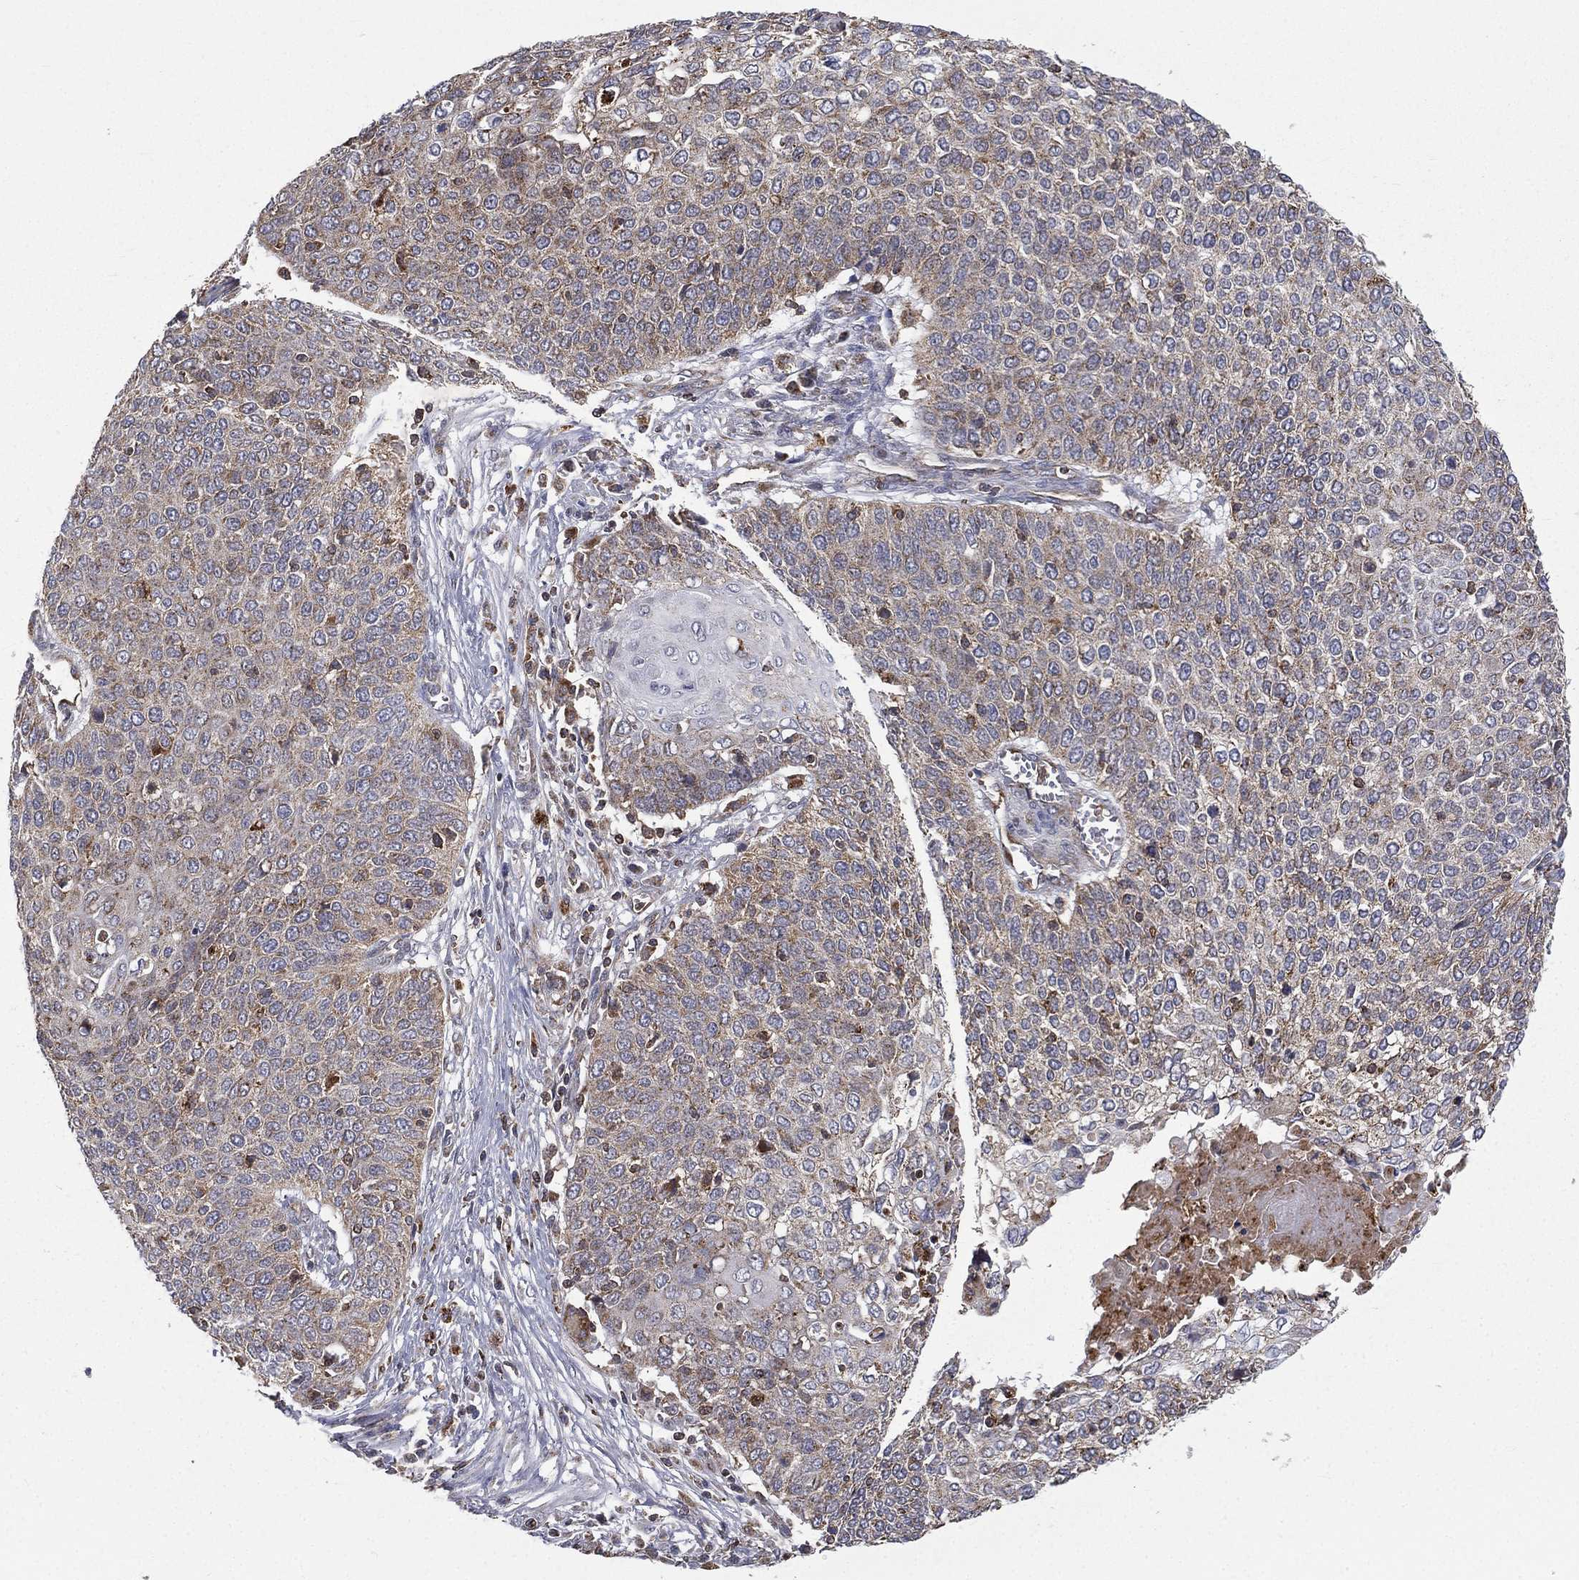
{"staining": {"intensity": "weak", "quantity": "25%-75%", "location": "cytoplasmic/membranous"}, "tissue": "cervical cancer", "cell_type": "Tumor cells", "image_type": "cancer", "snomed": [{"axis": "morphology", "description": "Squamous cell carcinoma, NOS"}, {"axis": "topography", "description": "Cervix"}], "caption": "Cervical cancer (squamous cell carcinoma) tissue displays weak cytoplasmic/membranous positivity in approximately 25%-75% of tumor cells, visualized by immunohistochemistry. (Stains: DAB in brown, nuclei in blue, Microscopy: brightfield microscopy at high magnification).", "gene": "RIN3", "patient": {"sex": "female", "age": 39}}